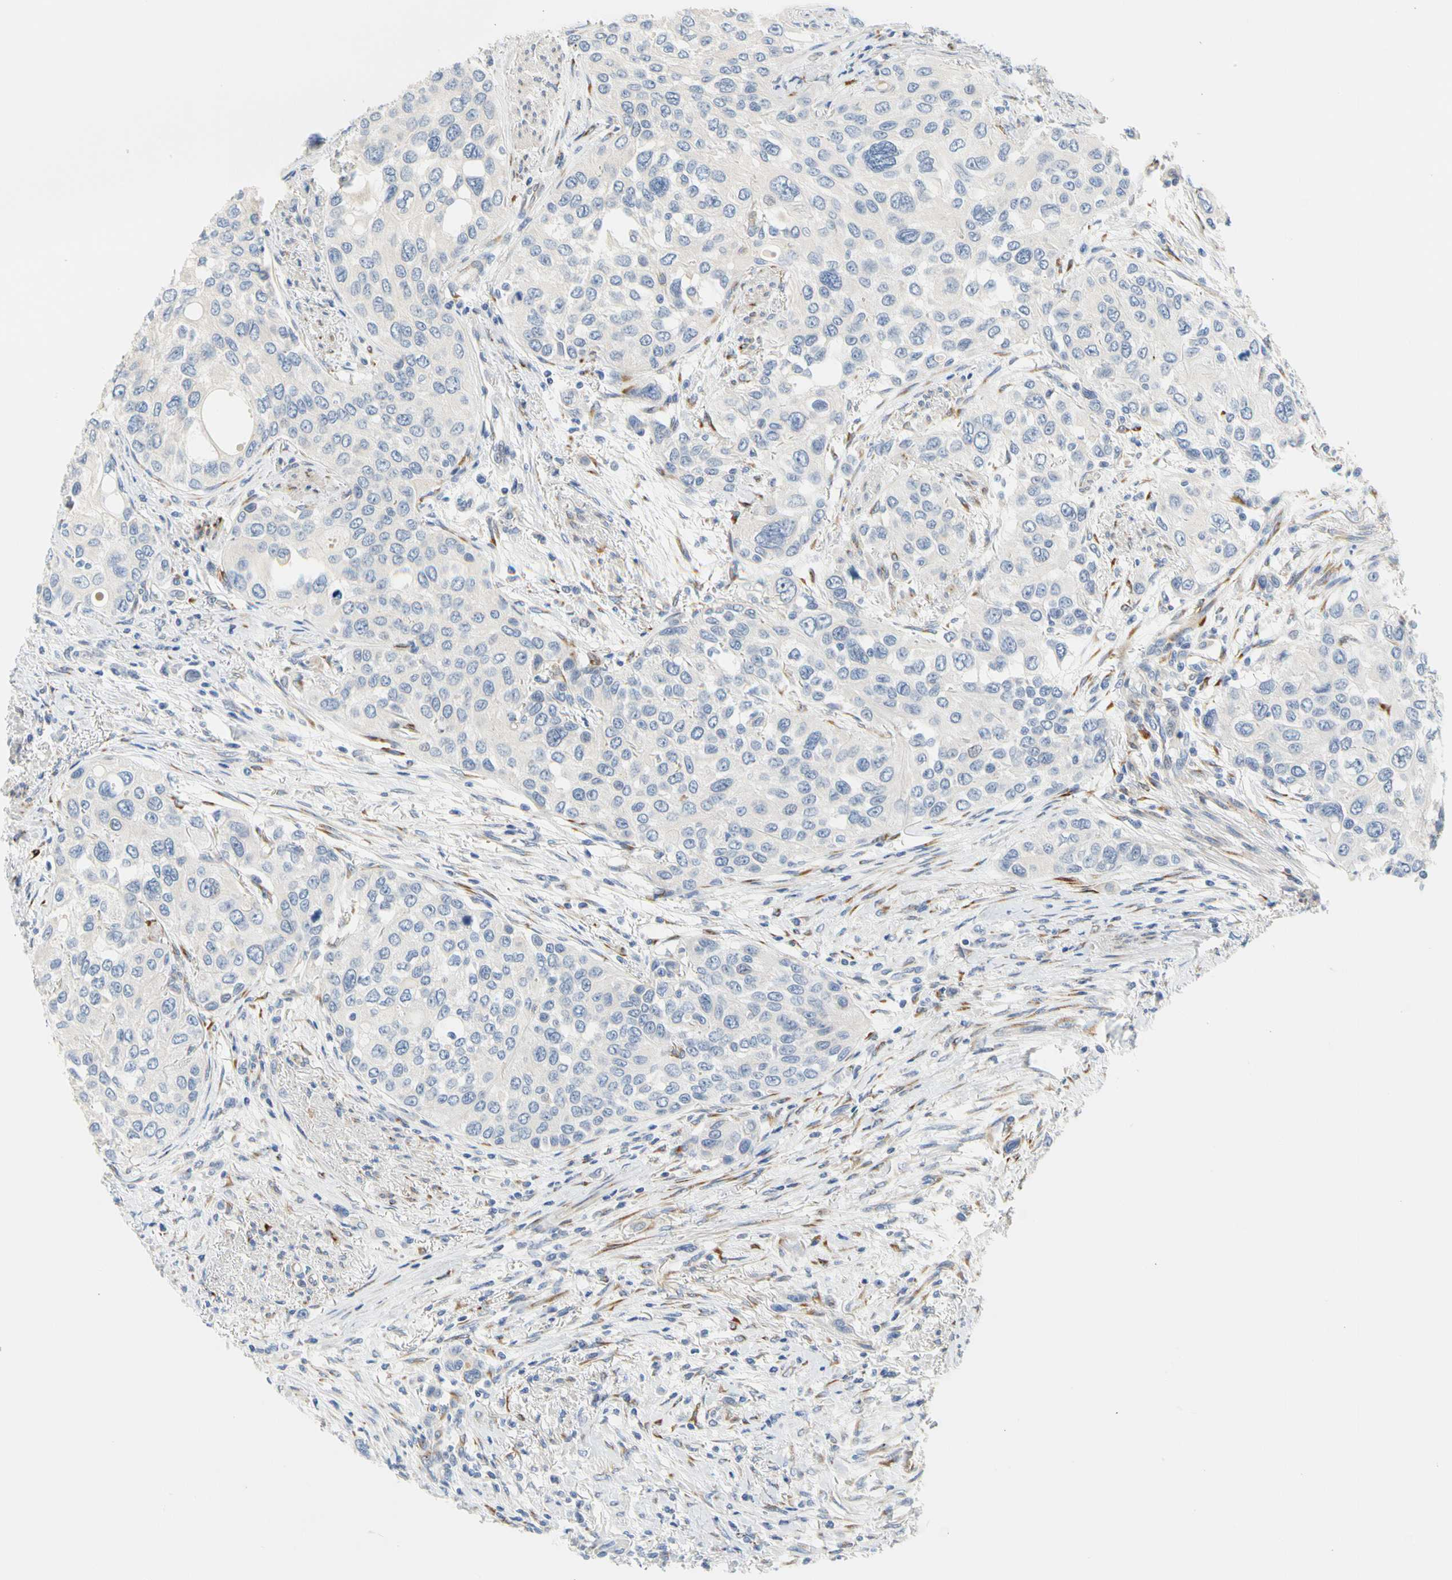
{"staining": {"intensity": "negative", "quantity": "none", "location": "none"}, "tissue": "urothelial cancer", "cell_type": "Tumor cells", "image_type": "cancer", "snomed": [{"axis": "morphology", "description": "Urothelial carcinoma, High grade"}, {"axis": "topography", "description": "Urinary bladder"}], "caption": "Micrograph shows no protein expression in tumor cells of high-grade urothelial carcinoma tissue.", "gene": "ZNF236", "patient": {"sex": "female", "age": 56}}